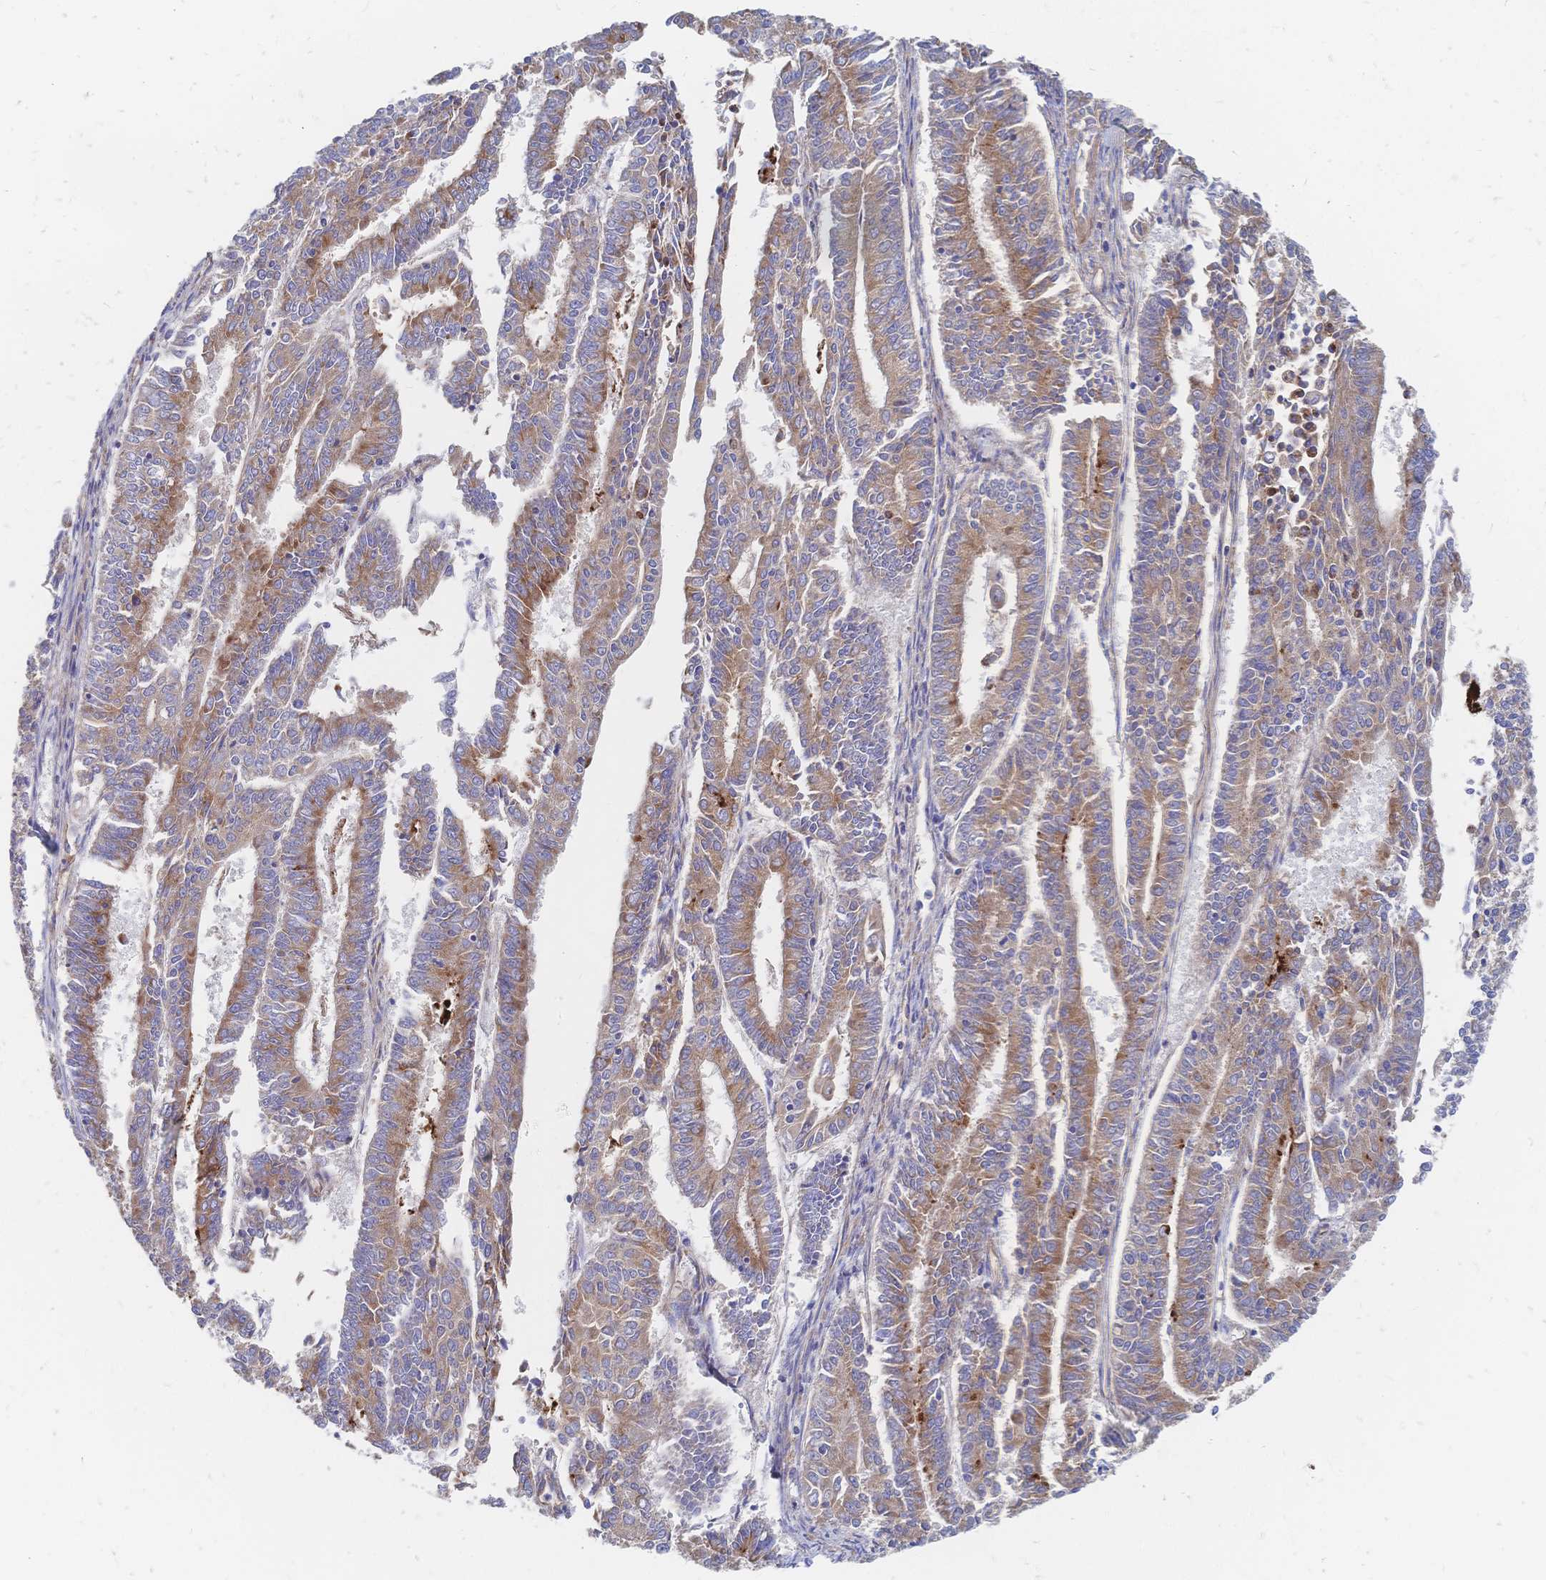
{"staining": {"intensity": "moderate", "quantity": ">75%", "location": "cytoplasmic/membranous"}, "tissue": "endometrial cancer", "cell_type": "Tumor cells", "image_type": "cancer", "snomed": [{"axis": "morphology", "description": "Adenocarcinoma, NOS"}, {"axis": "topography", "description": "Endometrium"}], "caption": "Immunohistochemistry staining of endometrial cancer, which reveals medium levels of moderate cytoplasmic/membranous staining in about >75% of tumor cells indicating moderate cytoplasmic/membranous protein staining. The staining was performed using DAB (brown) for protein detection and nuclei were counterstained in hematoxylin (blue).", "gene": "SORBS1", "patient": {"sex": "female", "age": 59}}